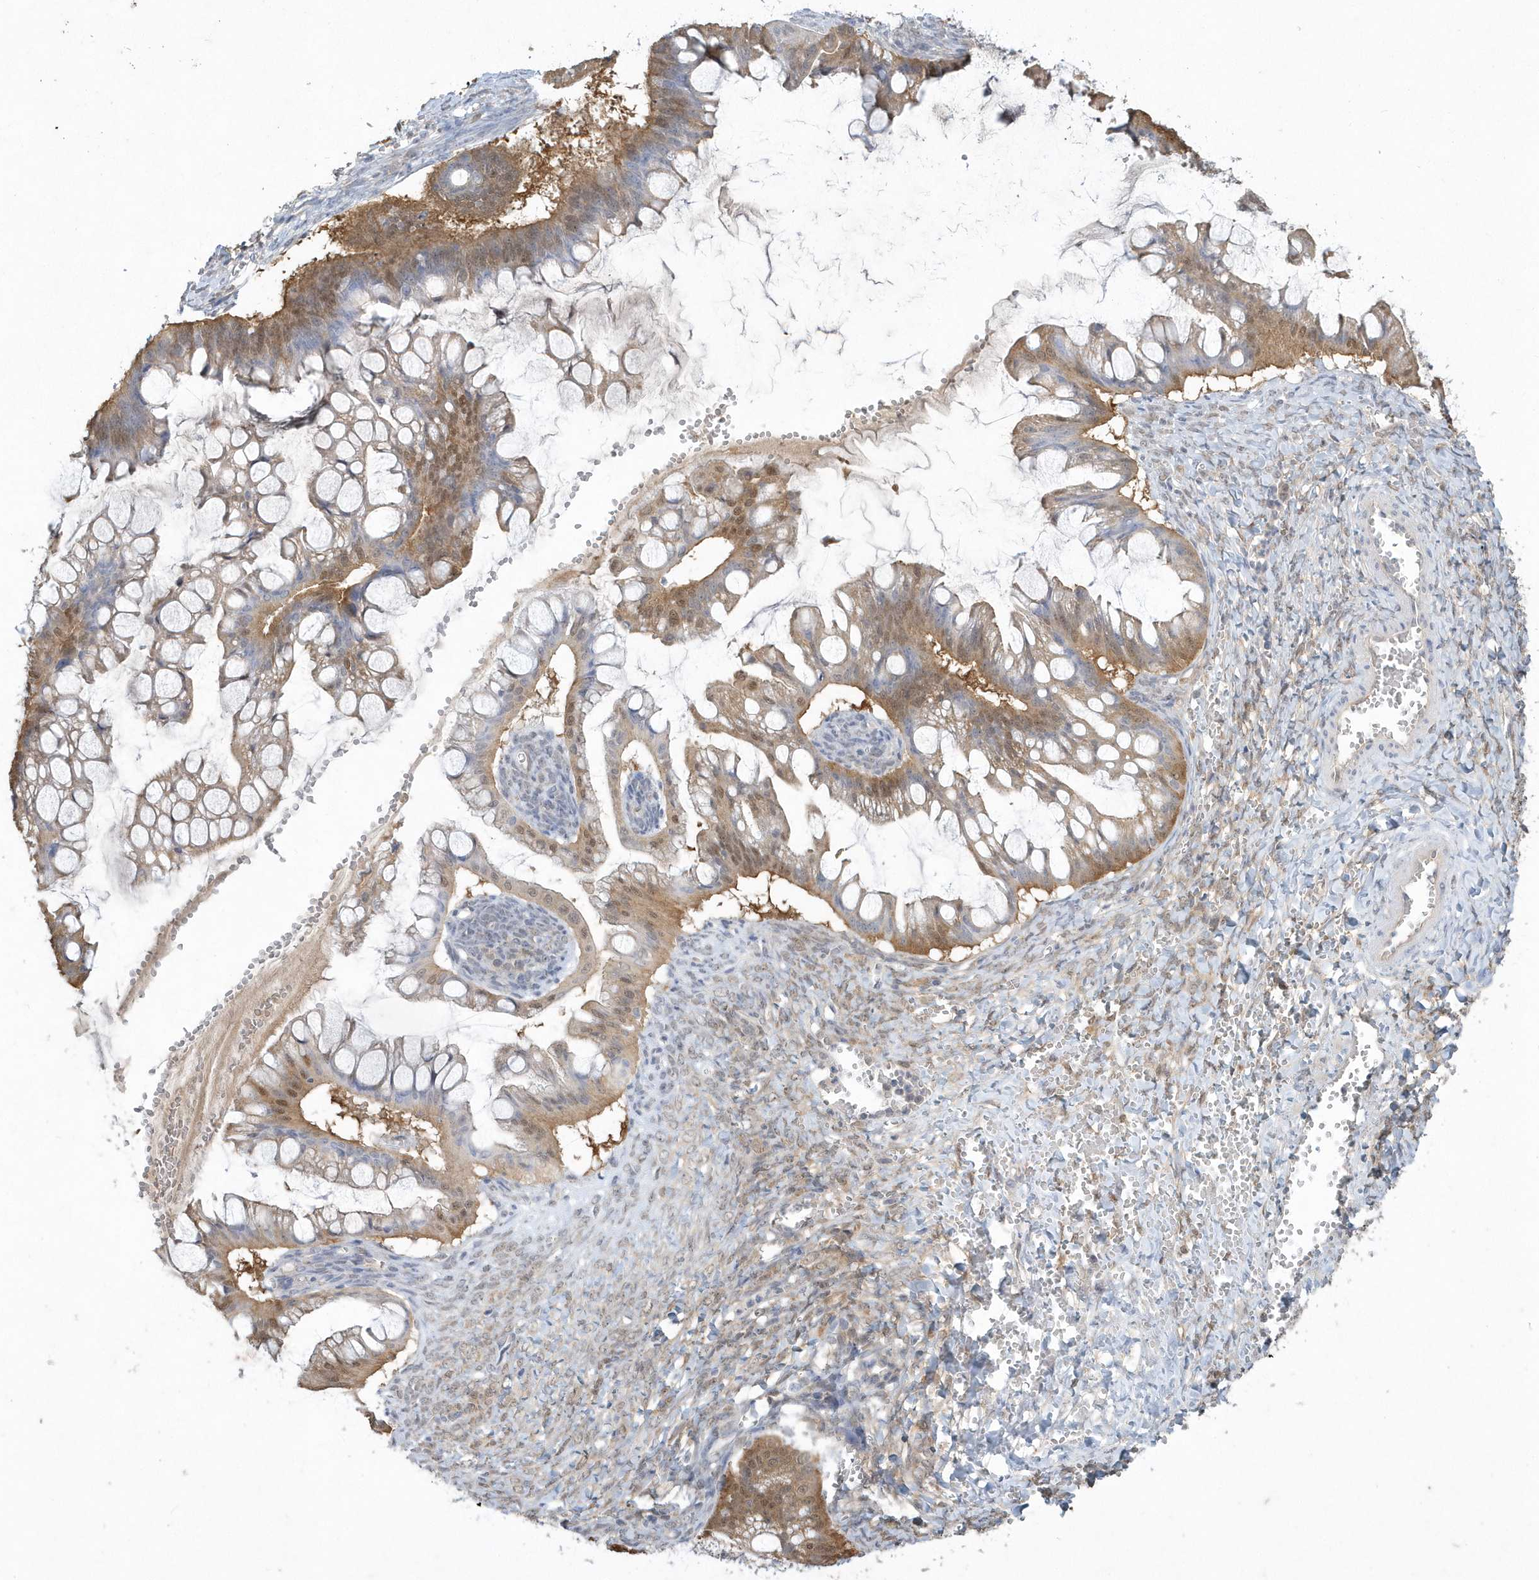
{"staining": {"intensity": "moderate", "quantity": ">75%", "location": "cytoplasmic/membranous,nuclear"}, "tissue": "ovarian cancer", "cell_type": "Tumor cells", "image_type": "cancer", "snomed": [{"axis": "morphology", "description": "Cystadenocarcinoma, mucinous, NOS"}, {"axis": "topography", "description": "Ovary"}], "caption": "Immunohistochemical staining of ovarian cancer demonstrates moderate cytoplasmic/membranous and nuclear protein expression in approximately >75% of tumor cells. (DAB = brown stain, brightfield microscopy at high magnification).", "gene": "AKR7A2", "patient": {"sex": "female", "age": 73}}